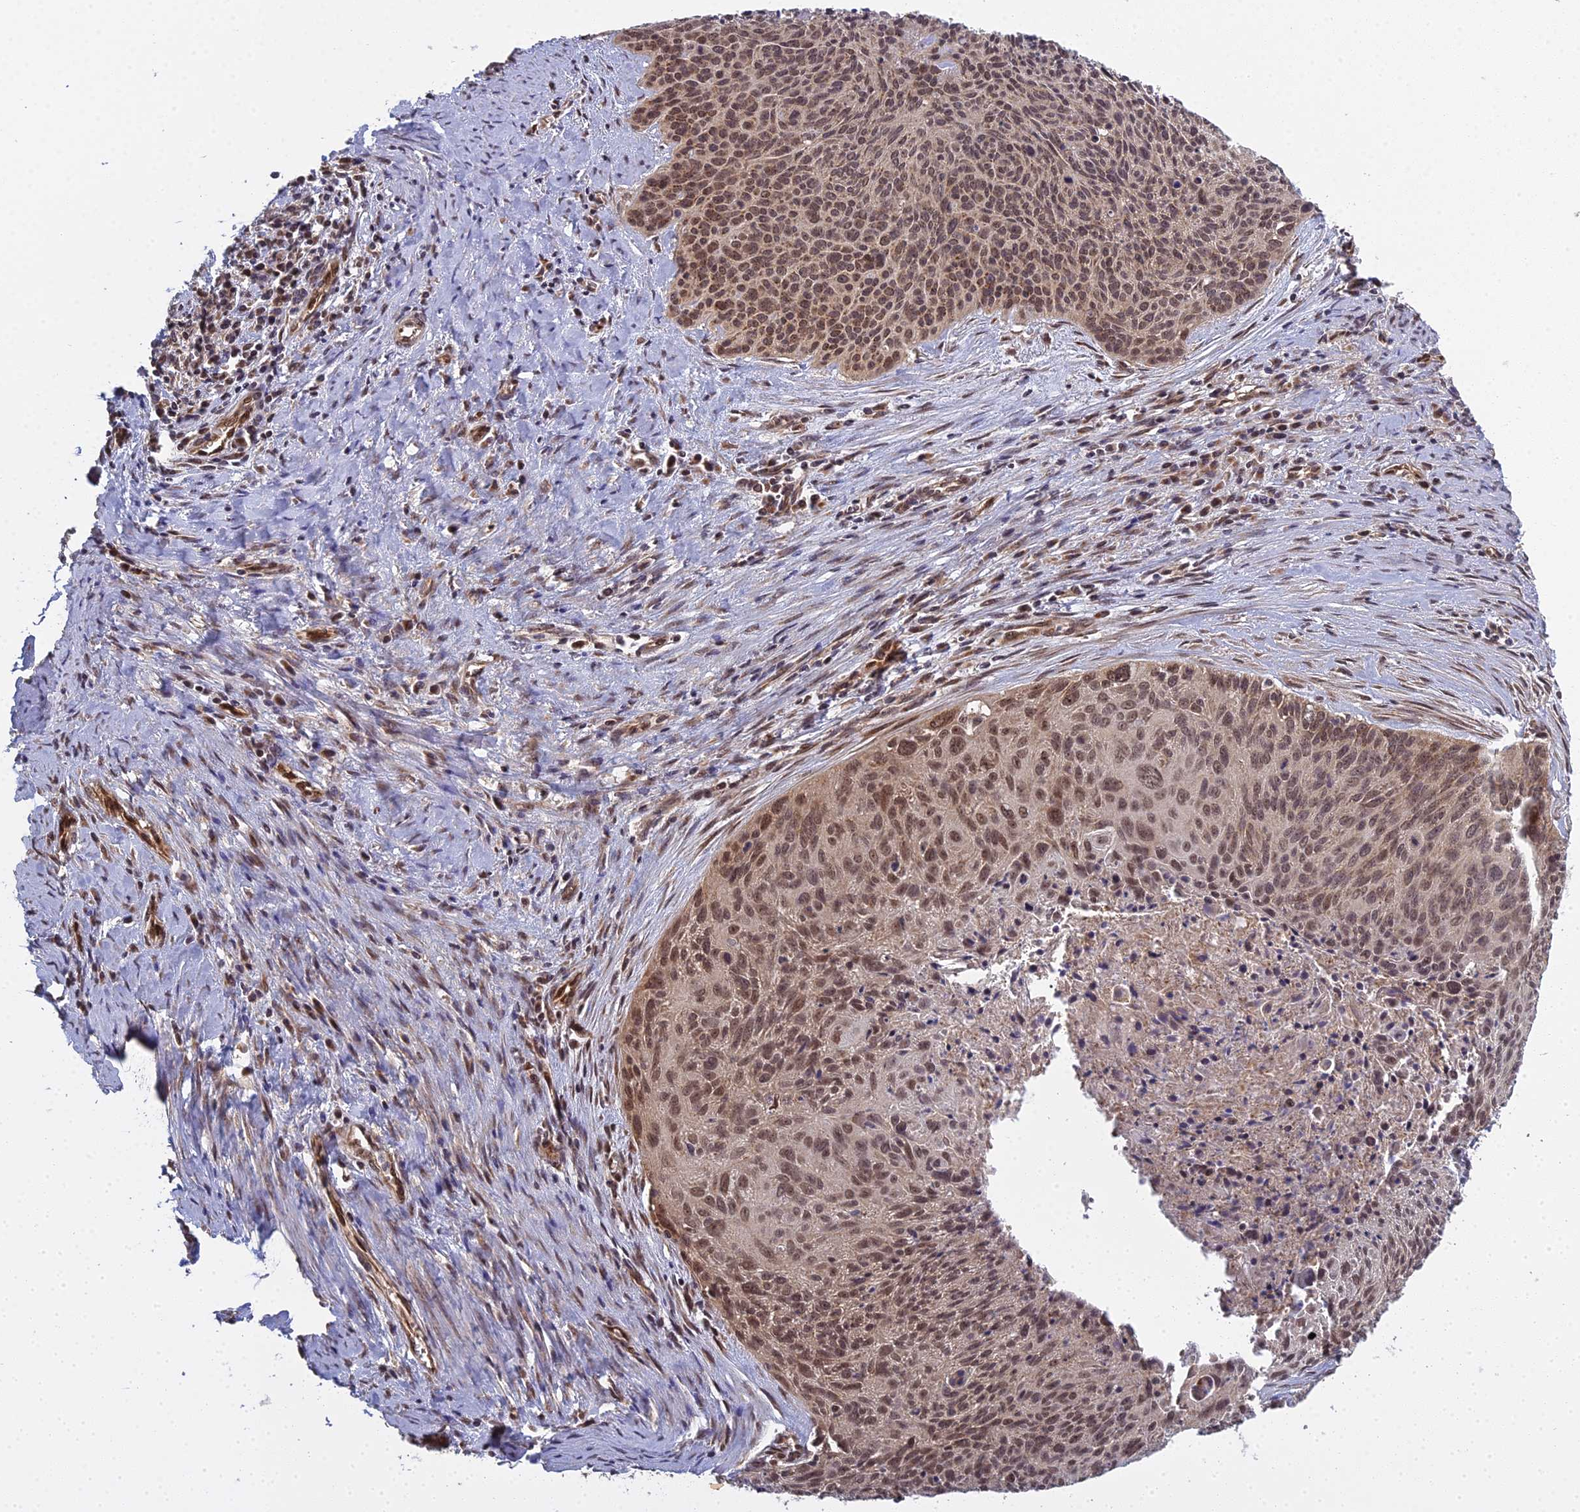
{"staining": {"intensity": "moderate", "quantity": ">75%", "location": "nuclear"}, "tissue": "cervical cancer", "cell_type": "Tumor cells", "image_type": "cancer", "snomed": [{"axis": "morphology", "description": "Squamous cell carcinoma, NOS"}, {"axis": "topography", "description": "Cervix"}], "caption": "This histopathology image exhibits cervical cancer (squamous cell carcinoma) stained with IHC to label a protein in brown. The nuclear of tumor cells show moderate positivity for the protein. Nuclei are counter-stained blue.", "gene": "MEOX1", "patient": {"sex": "female", "age": 55}}